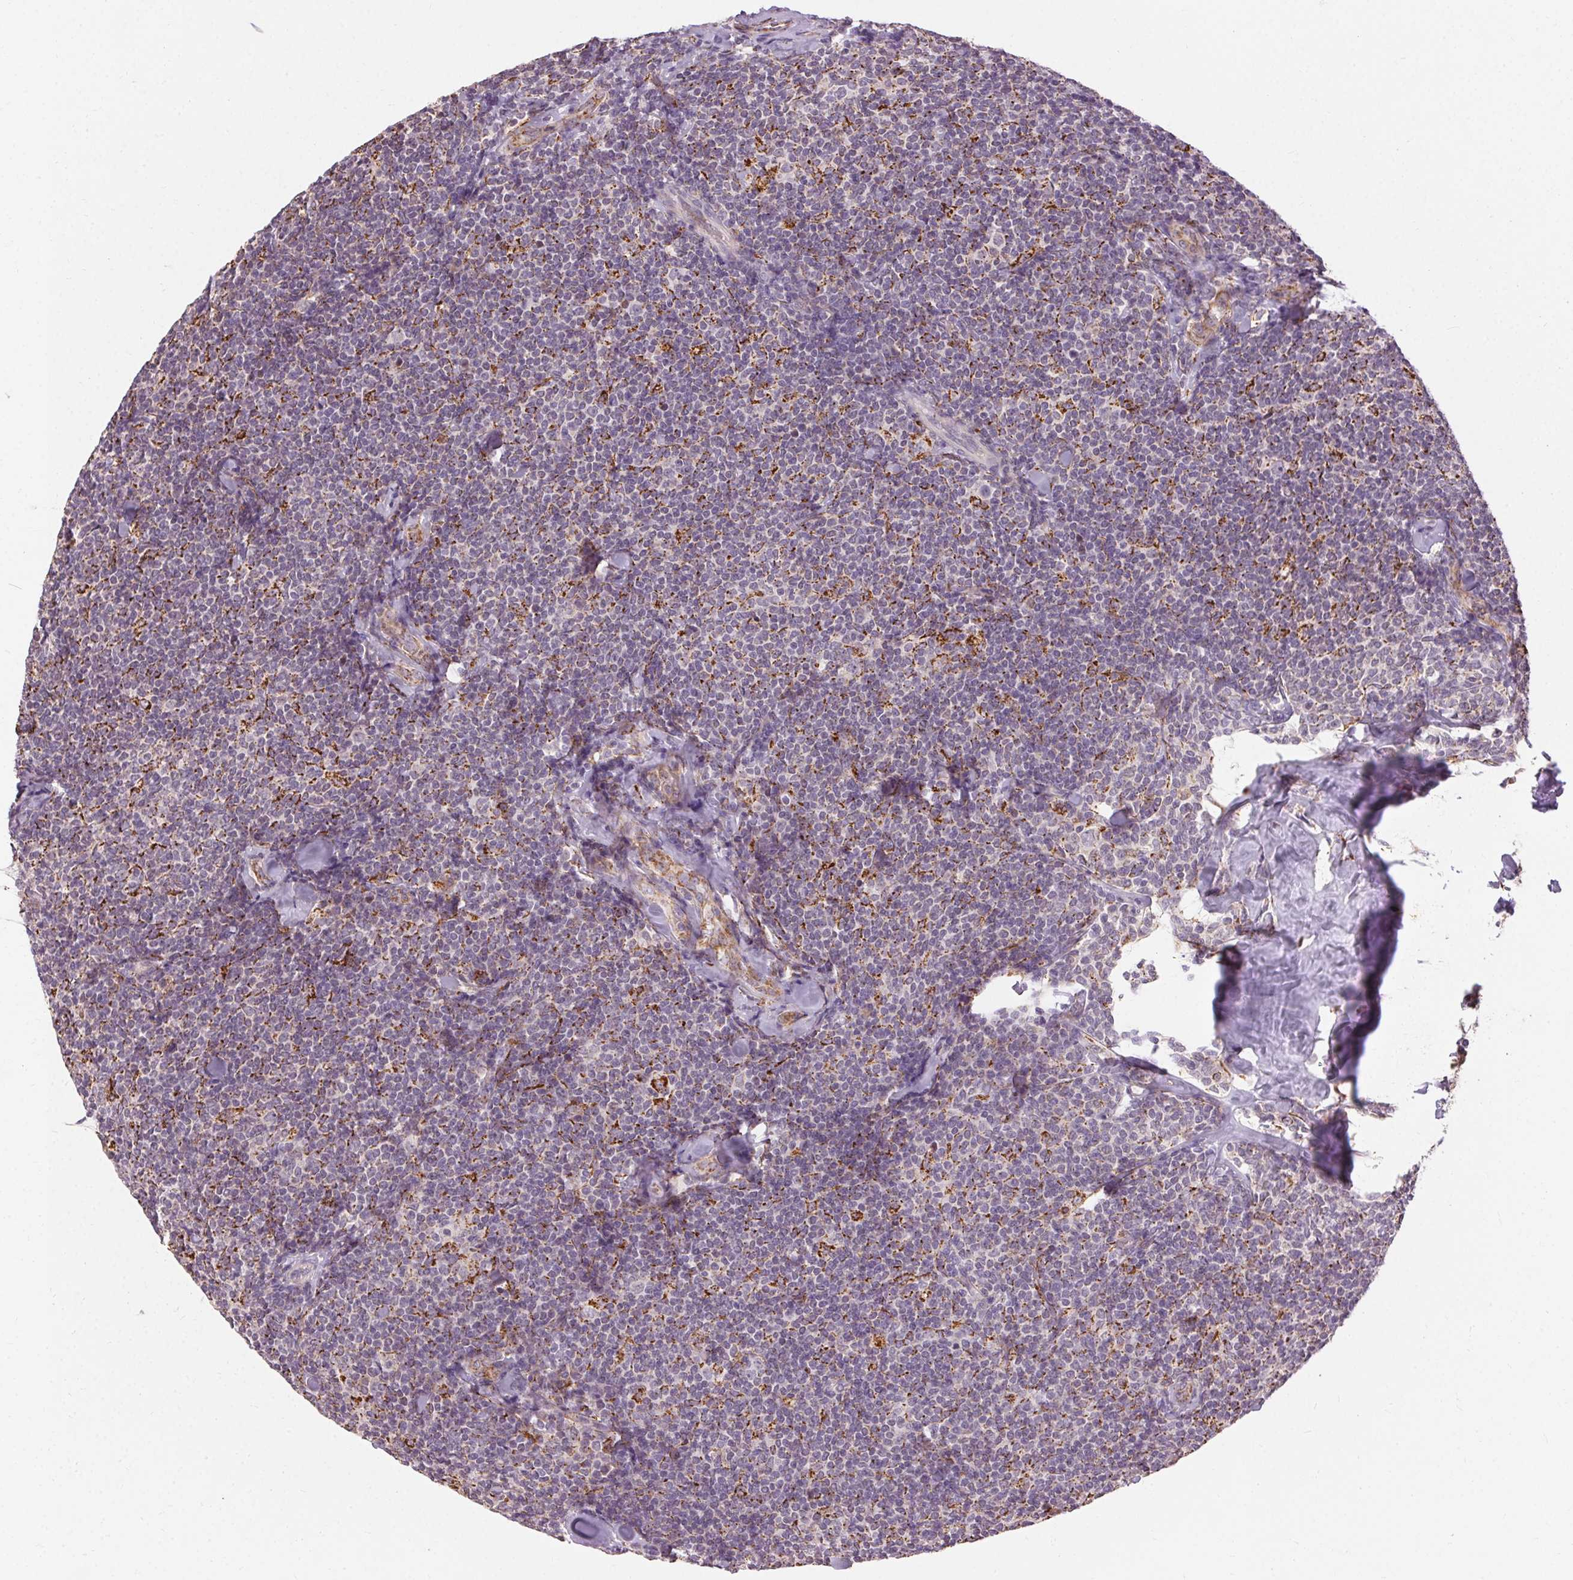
{"staining": {"intensity": "moderate", "quantity": "<25%", "location": "cytoplasmic/membranous"}, "tissue": "lymphoma", "cell_type": "Tumor cells", "image_type": "cancer", "snomed": [{"axis": "morphology", "description": "Malignant lymphoma, non-Hodgkin's type, Low grade"}, {"axis": "topography", "description": "Lymph node"}], "caption": "Low-grade malignant lymphoma, non-Hodgkin's type stained with a protein marker displays moderate staining in tumor cells.", "gene": "REP15", "patient": {"sex": "female", "age": 56}}